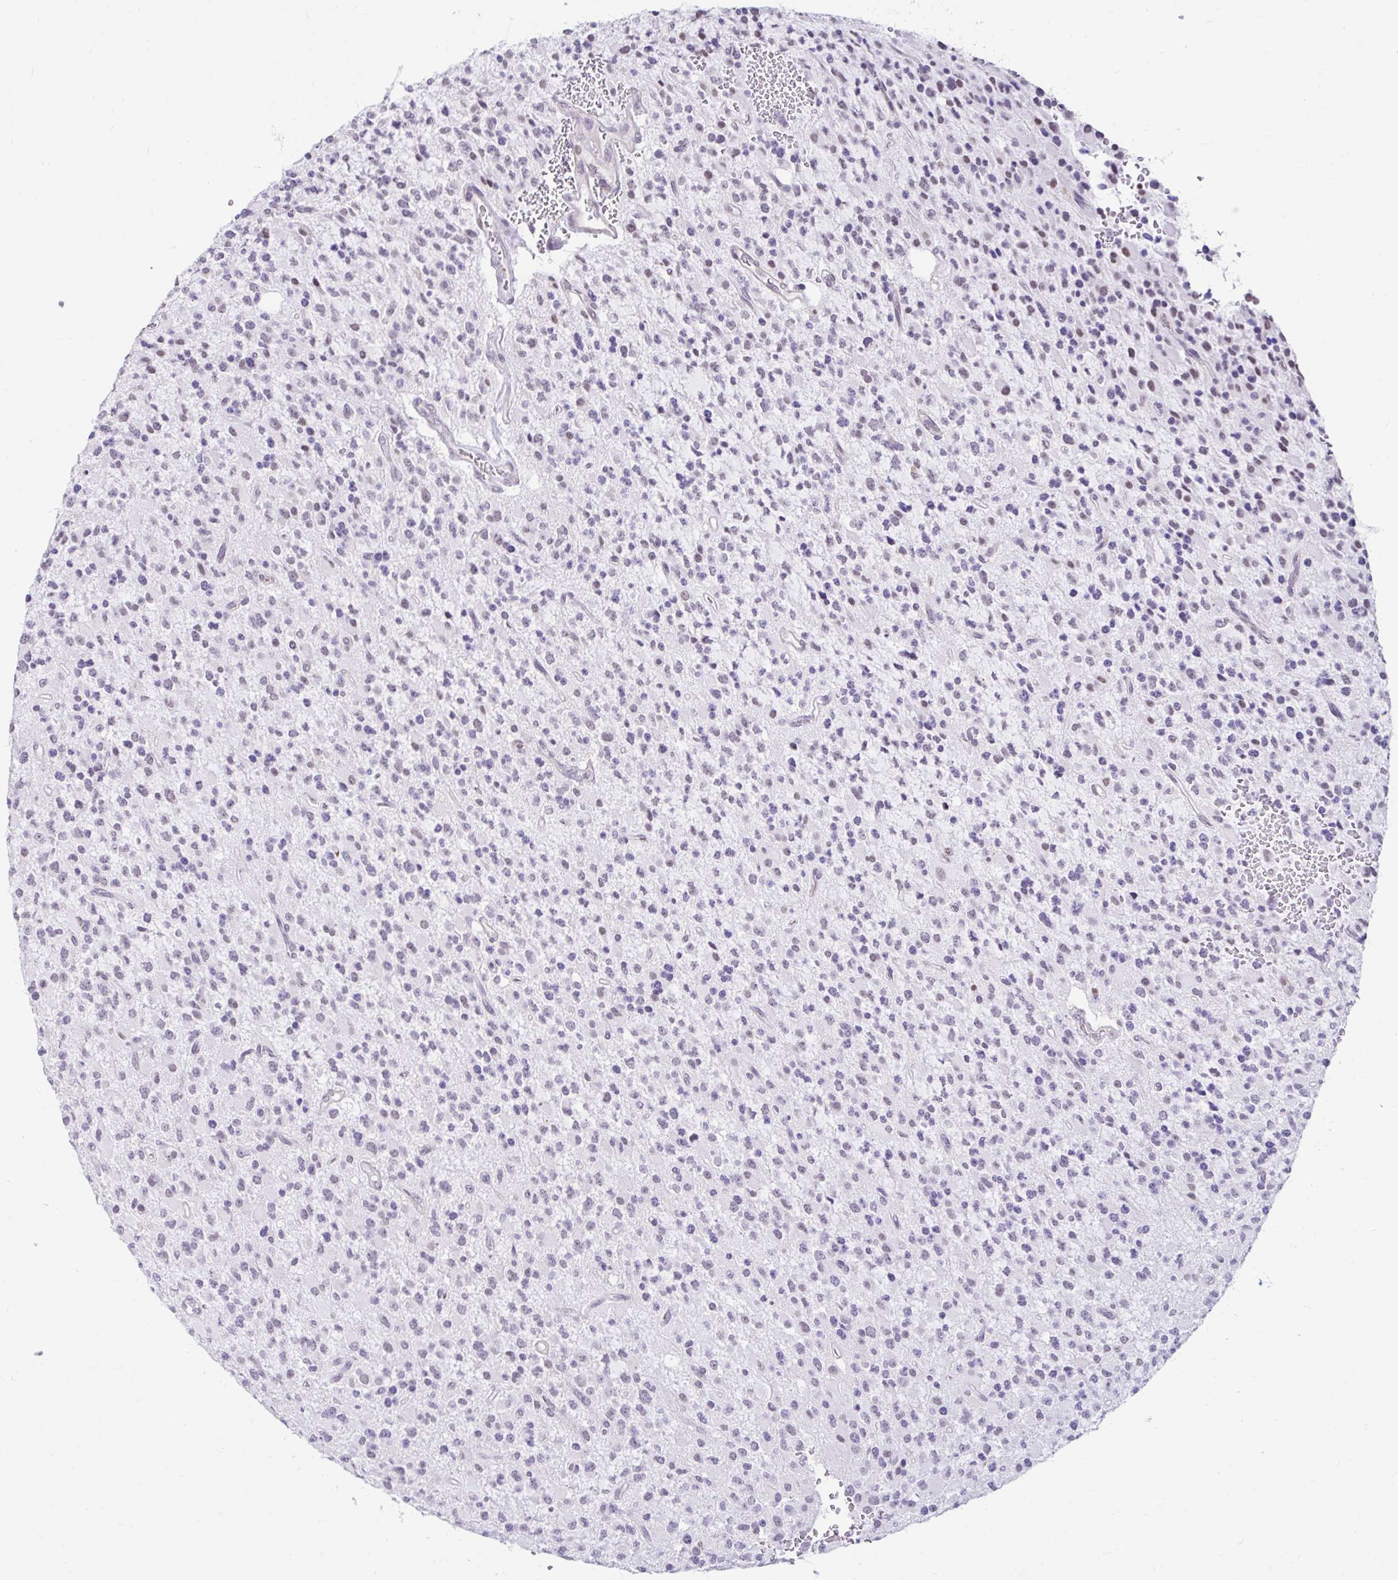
{"staining": {"intensity": "negative", "quantity": "none", "location": "none"}, "tissue": "glioma", "cell_type": "Tumor cells", "image_type": "cancer", "snomed": [{"axis": "morphology", "description": "Glioma, malignant, High grade"}, {"axis": "topography", "description": "Brain"}], "caption": "Image shows no significant protein expression in tumor cells of glioma.", "gene": "DCAF17", "patient": {"sex": "male", "age": 34}}